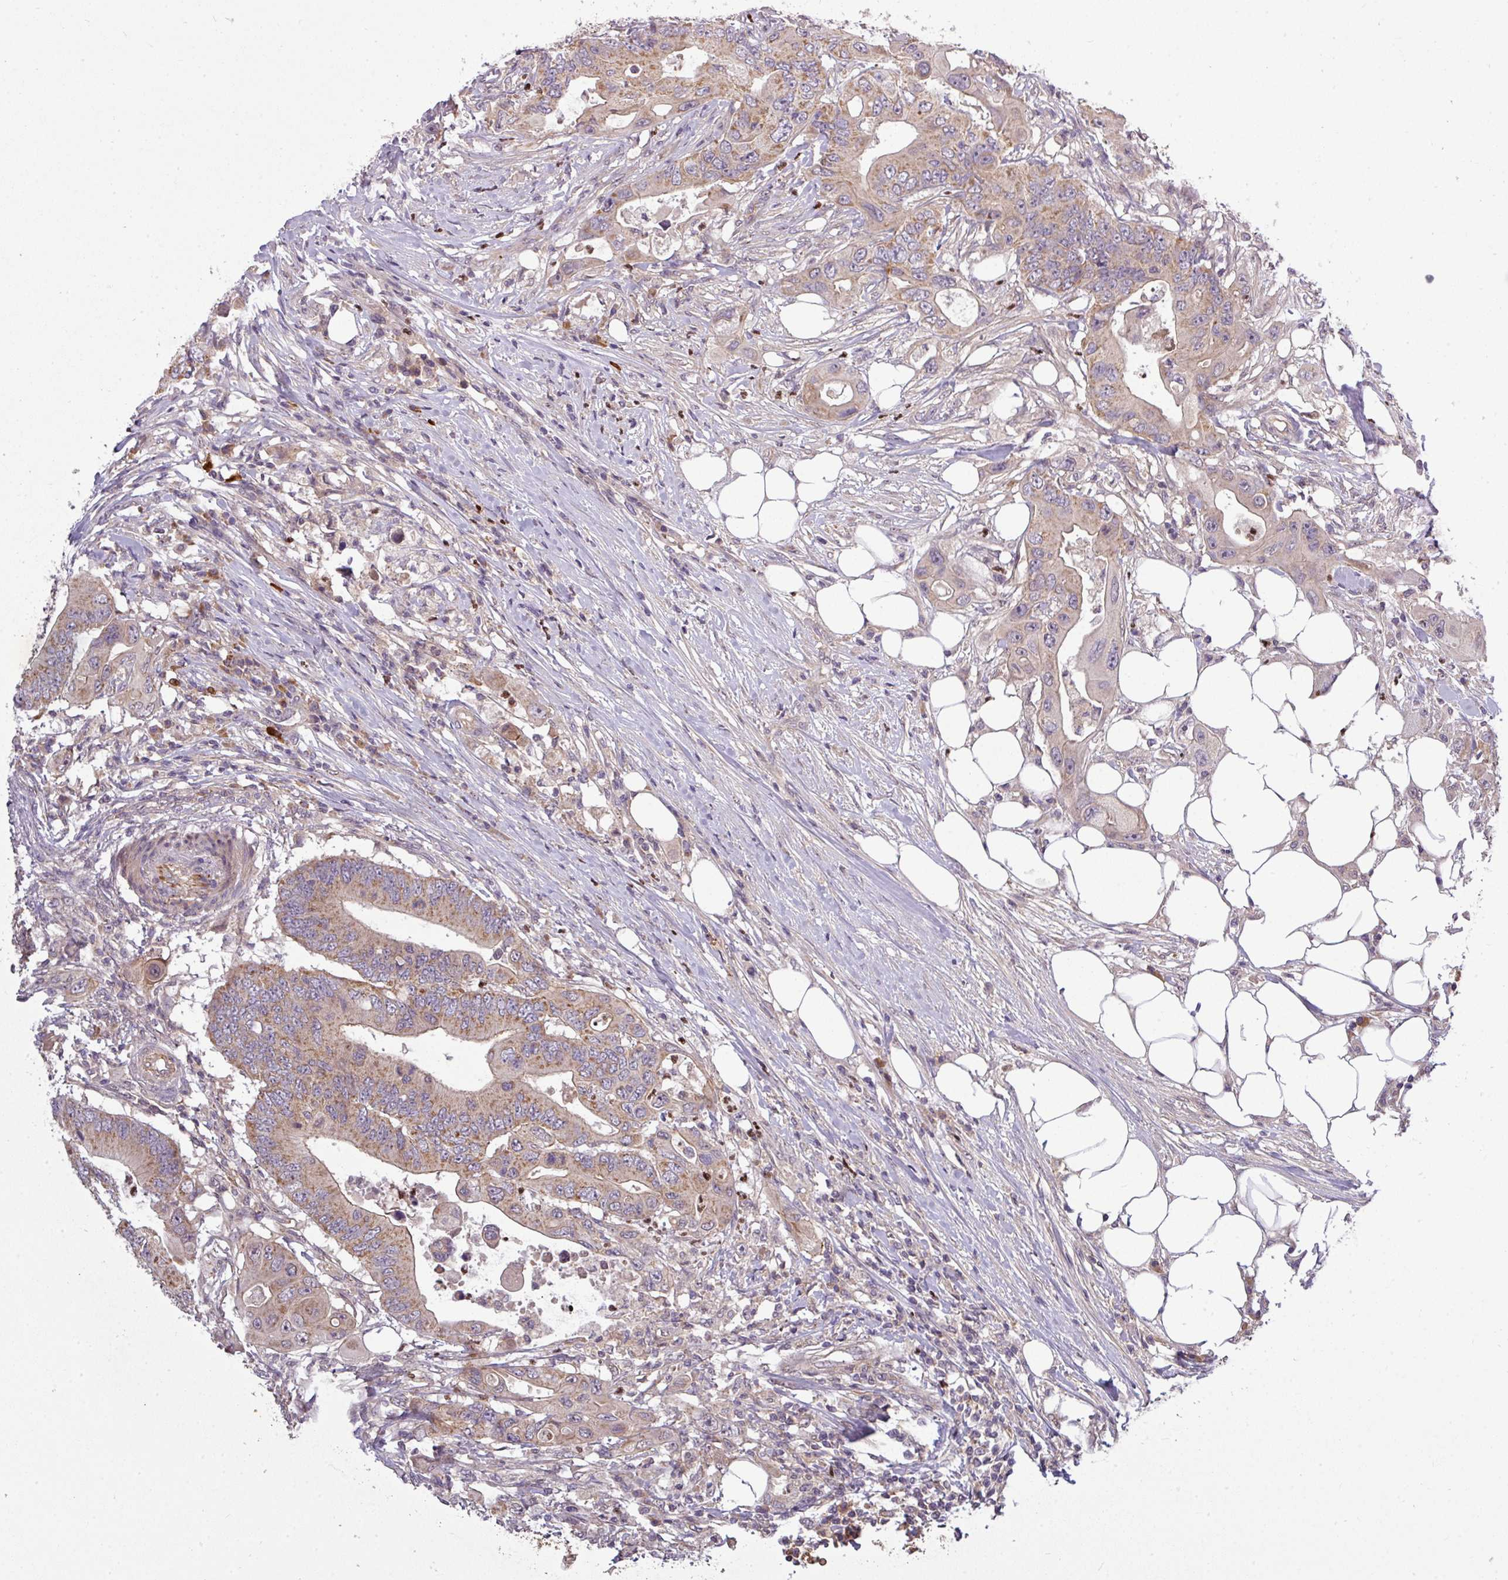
{"staining": {"intensity": "moderate", "quantity": "25%-75%", "location": "cytoplasmic/membranous"}, "tissue": "colorectal cancer", "cell_type": "Tumor cells", "image_type": "cancer", "snomed": [{"axis": "morphology", "description": "Adenocarcinoma, NOS"}, {"axis": "topography", "description": "Colon"}], "caption": "A photomicrograph of adenocarcinoma (colorectal) stained for a protein reveals moderate cytoplasmic/membranous brown staining in tumor cells.", "gene": "PAPLN", "patient": {"sex": "male", "age": 71}}